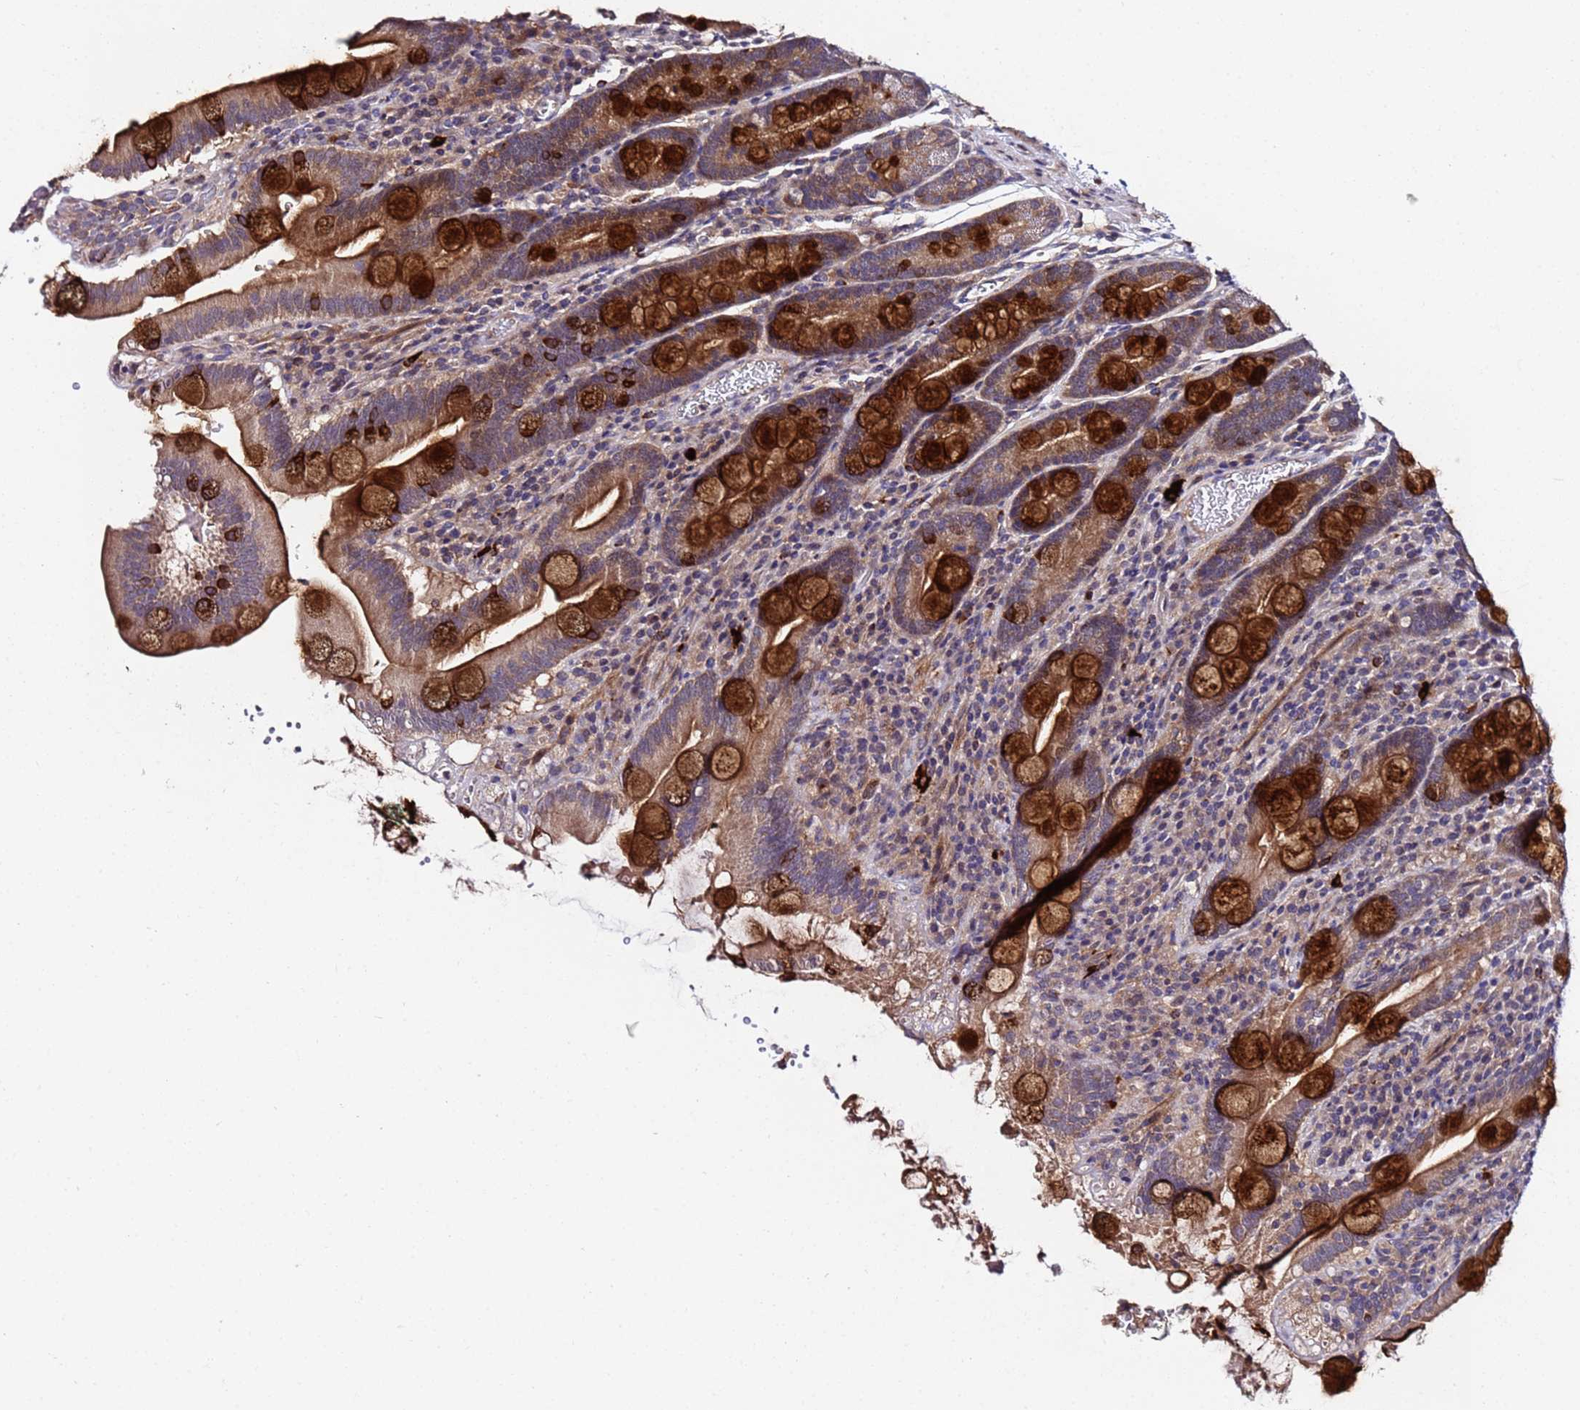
{"staining": {"intensity": "strong", "quantity": "25%-75%", "location": "cytoplasmic/membranous"}, "tissue": "duodenum", "cell_type": "Glandular cells", "image_type": "normal", "snomed": [{"axis": "morphology", "description": "Normal tissue, NOS"}, {"axis": "topography", "description": "Duodenum"}], "caption": "Duodenum stained with a brown dye displays strong cytoplasmic/membranous positive expression in about 25%-75% of glandular cells.", "gene": "PLXDC2", "patient": {"sex": "male", "age": 35}}